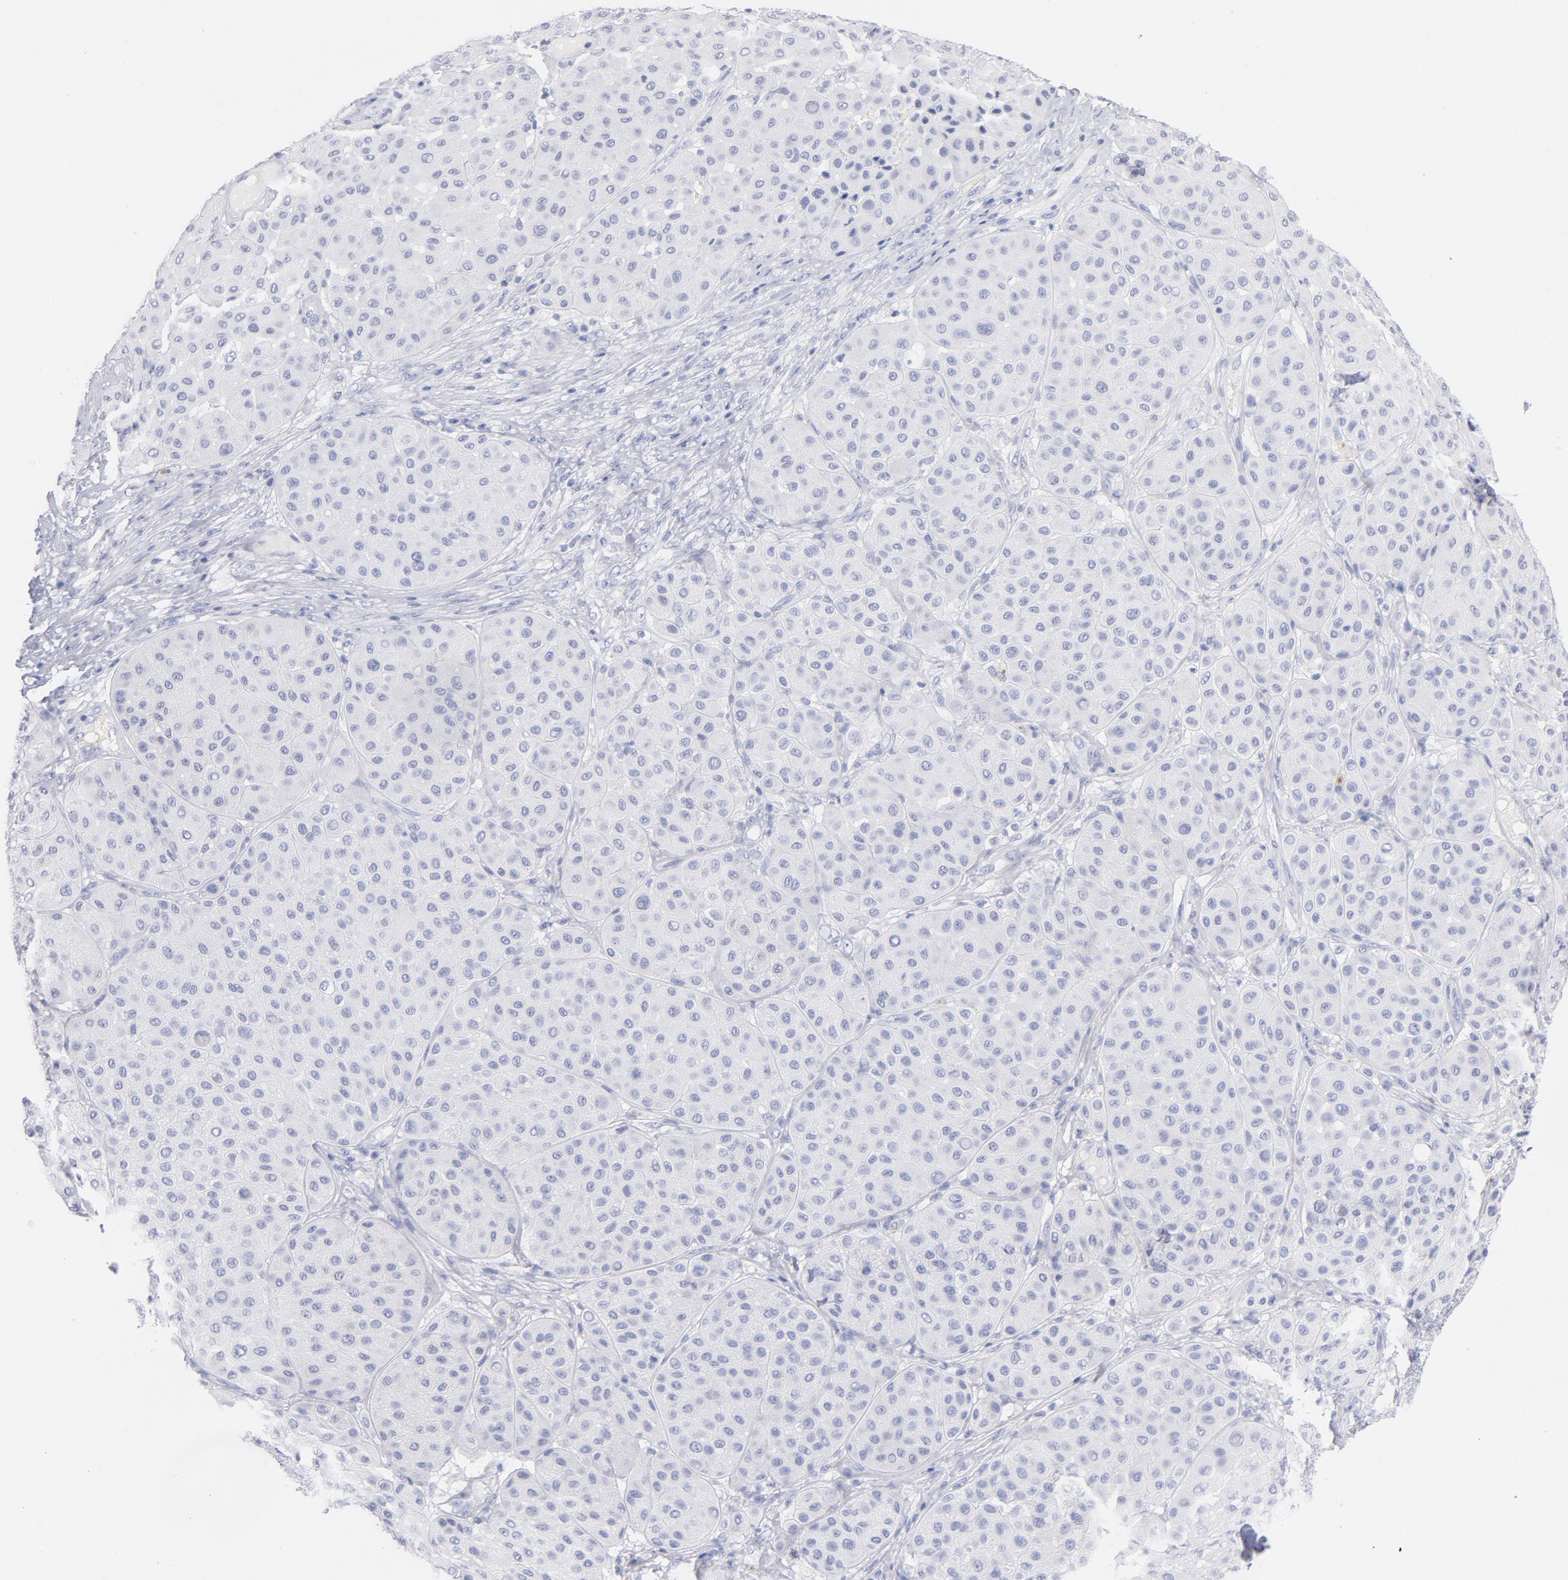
{"staining": {"intensity": "negative", "quantity": "none", "location": "none"}, "tissue": "melanoma", "cell_type": "Tumor cells", "image_type": "cancer", "snomed": [{"axis": "morphology", "description": "Normal tissue, NOS"}, {"axis": "morphology", "description": "Malignant melanoma, Metastatic site"}, {"axis": "topography", "description": "Skin"}], "caption": "This is an immunohistochemistry (IHC) micrograph of human malignant melanoma (metastatic site). There is no positivity in tumor cells.", "gene": "SCGN", "patient": {"sex": "male", "age": 41}}